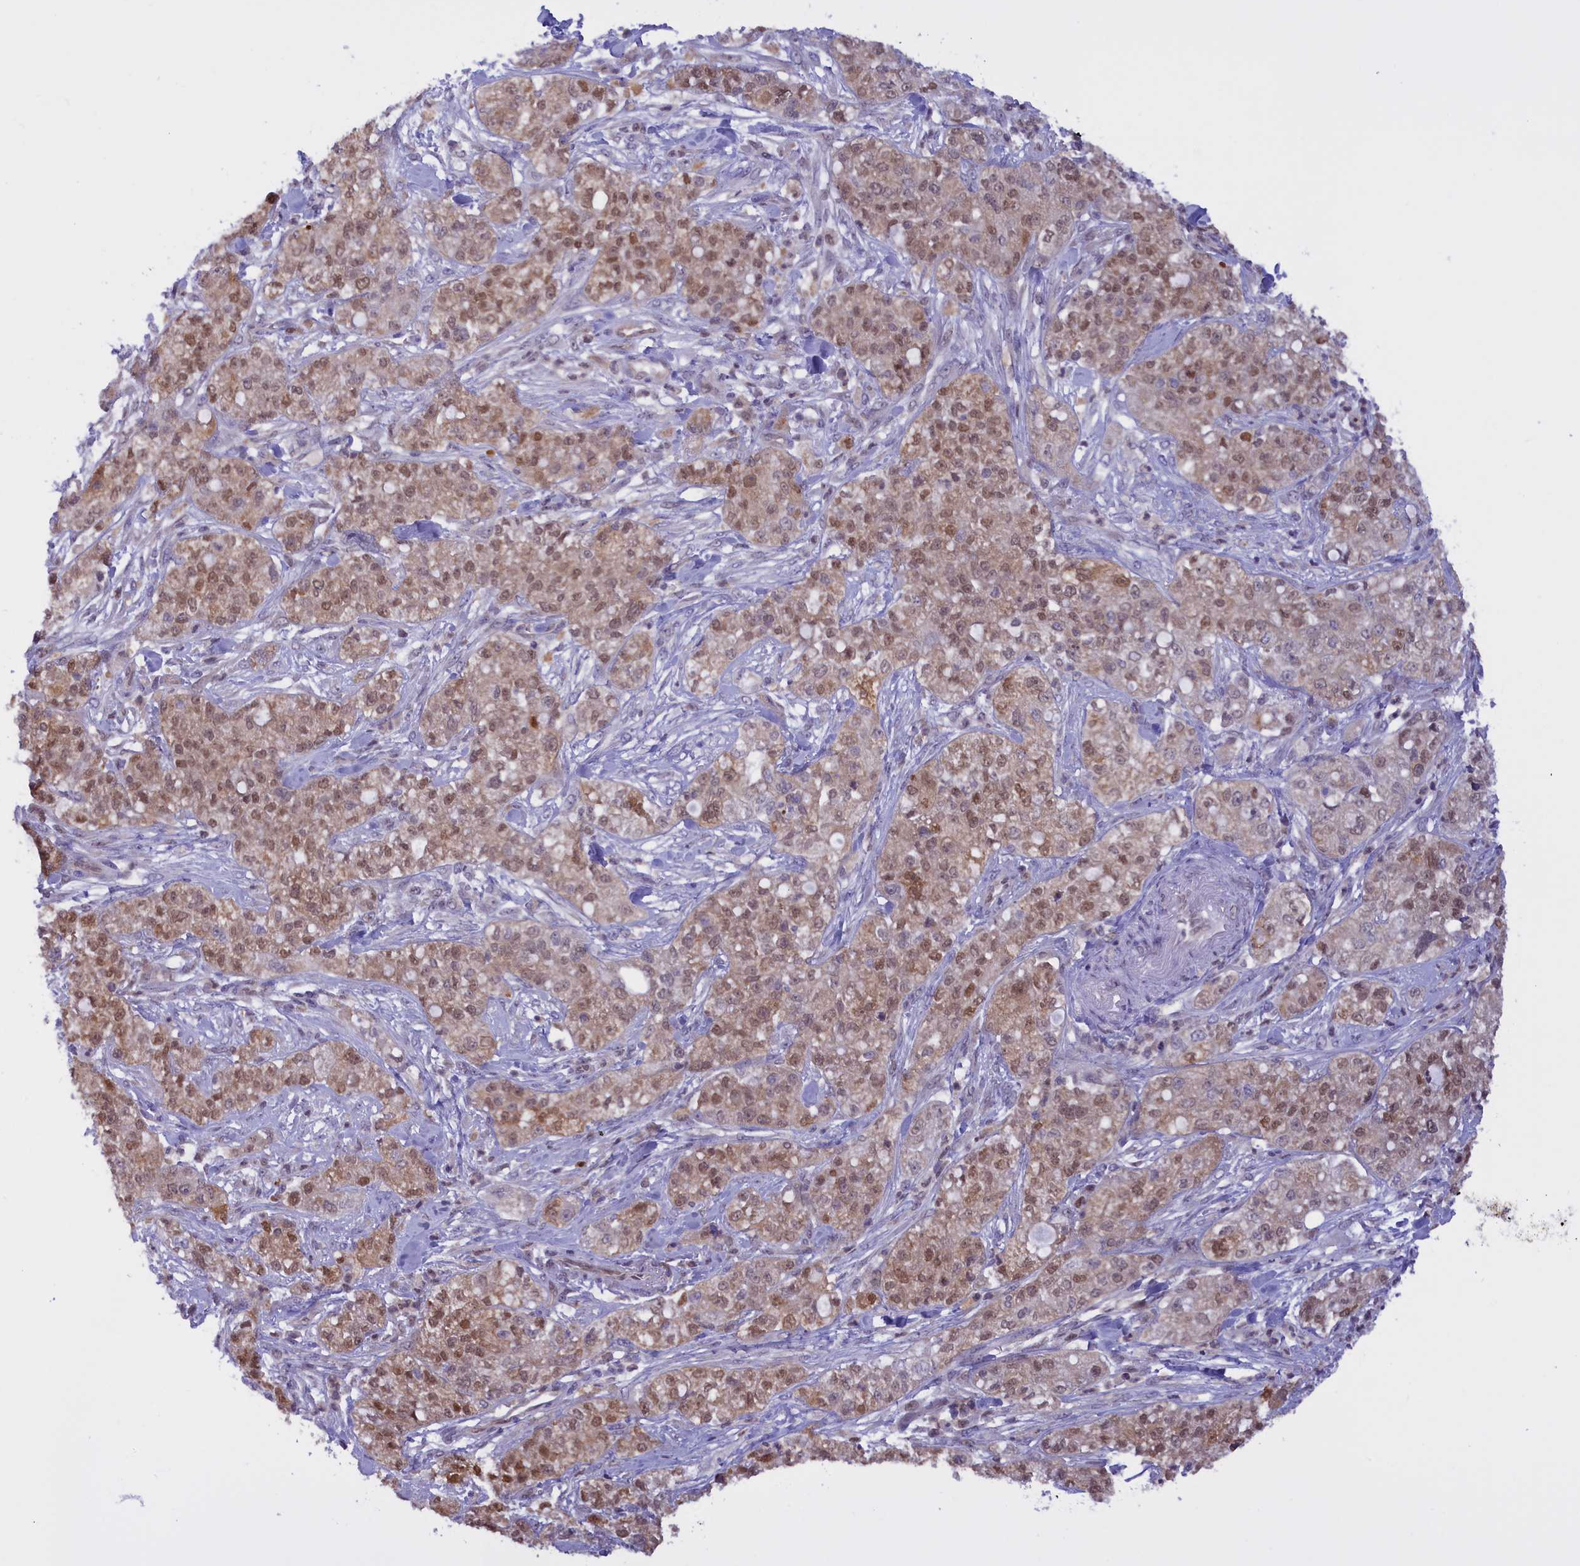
{"staining": {"intensity": "moderate", "quantity": "25%-75%", "location": "nuclear"}, "tissue": "pancreatic cancer", "cell_type": "Tumor cells", "image_type": "cancer", "snomed": [{"axis": "morphology", "description": "Adenocarcinoma, NOS"}, {"axis": "topography", "description": "Pancreas"}], "caption": "Human pancreatic cancer stained with a brown dye exhibits moderate nuclear positive staining in approximately 25%-75% of tumor cells.", "gene": "IZUMO2", "patient": {"sex": "female", "age": 78}}